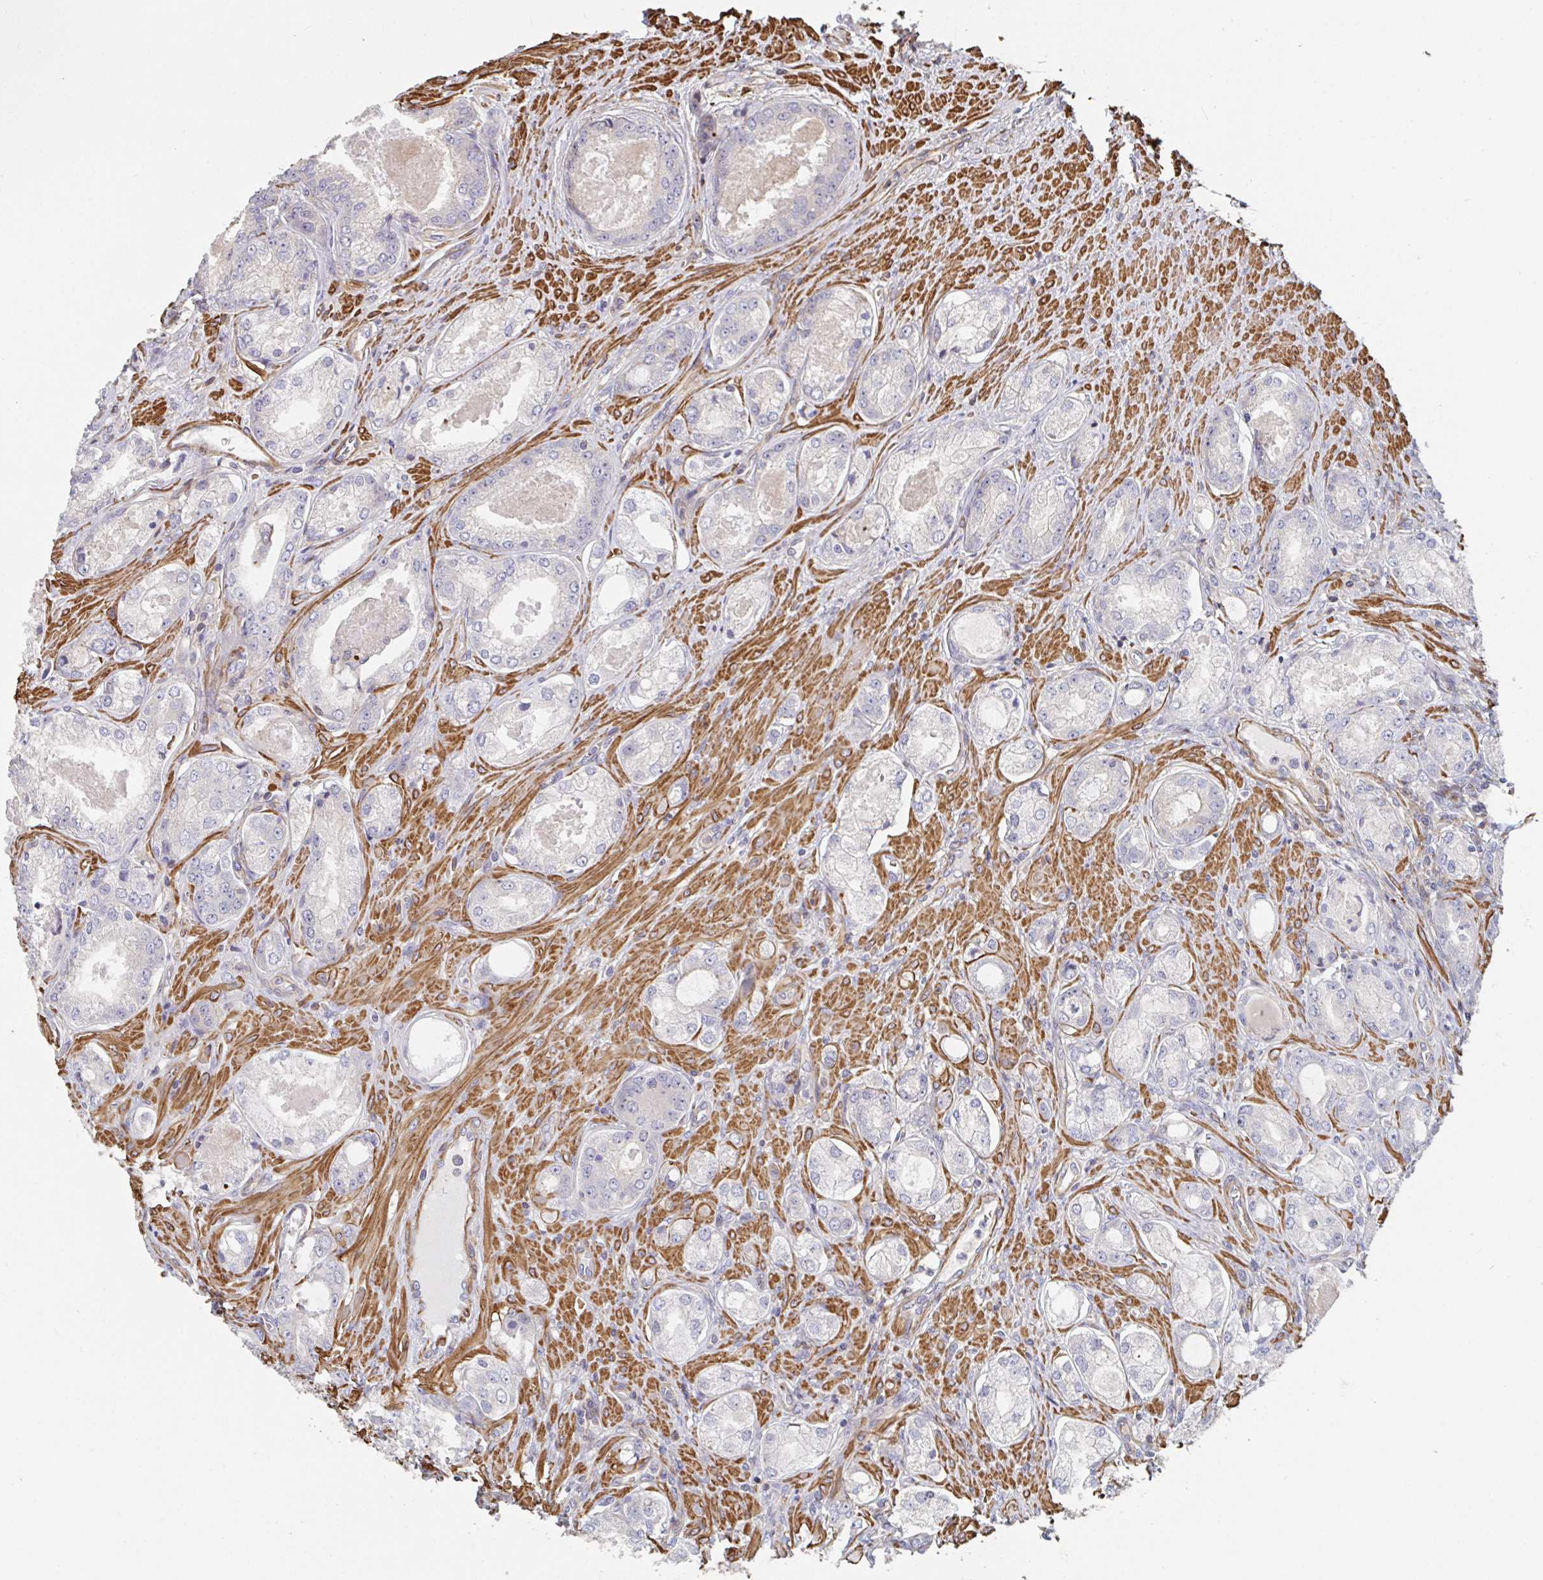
{"staining": {"intensity": "negative", "quantity": "none", "location": "none"}, "tissue": "prostate cancer", "cell_type": "Tumor cells", "image_type": "cancer", "snomed": [{"axis": "morphology", "description": "Adenocarcinoma, Low grade"}, {"axis": "topography", "description": "Prostate"}], "caption": "Immunohistochemistry of prostate cancer (low-grade adenocarcinoma) reveals no expression in tumor cells.", "gene": "FZD2", "patient": {"sex": "male", "age": 68}}